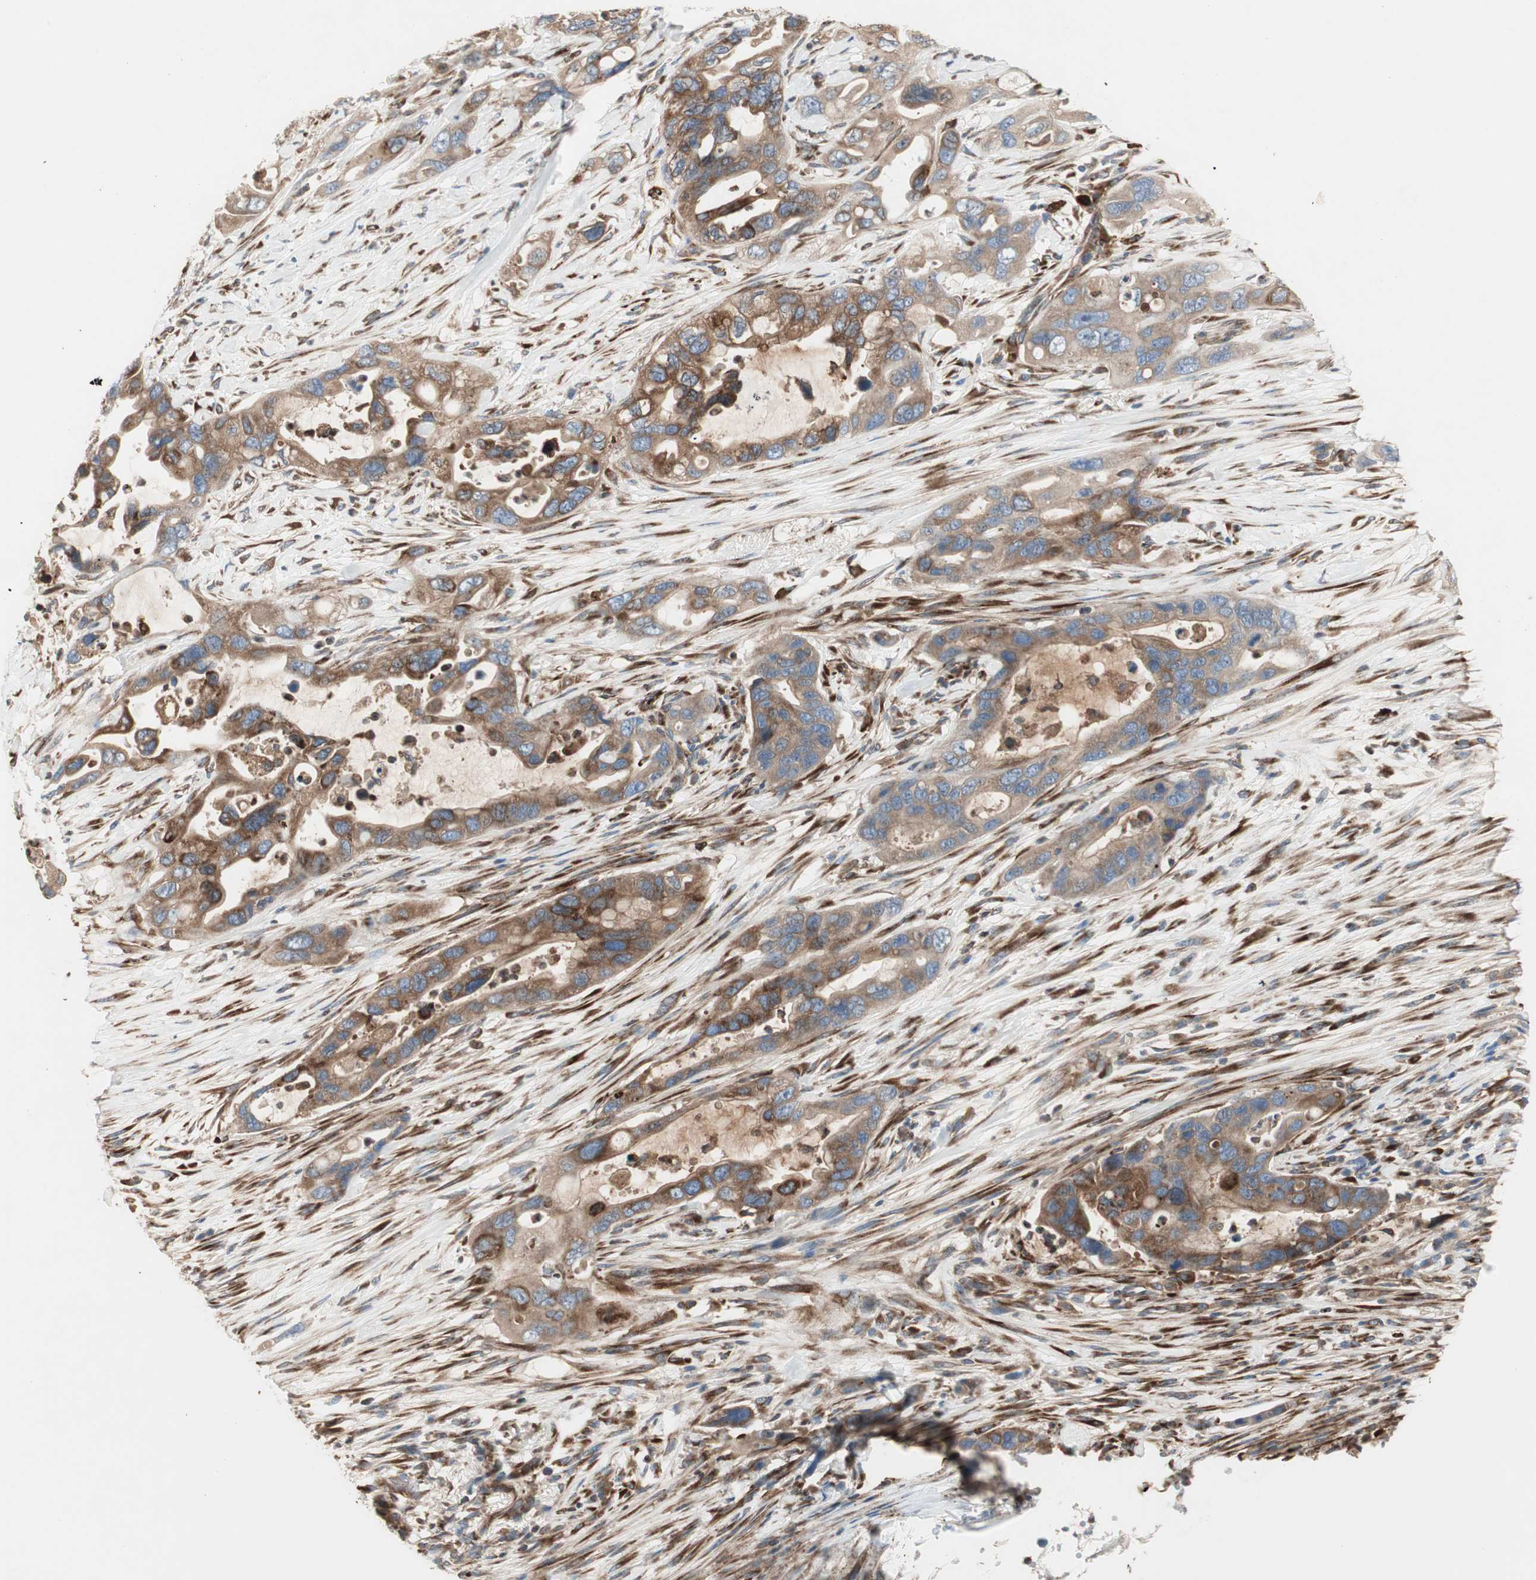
{"staining": {"intensity": "moderate", "quantity": ">75%", "location": "cytoplasmic/membranous"}, "tissue": "pancreatic cancer", "cell_type": "Tumor cells", "image_type": "cancer", "snomed": [{"axis": "morphology", "description": "Adenocarcinoma, NOS"}, {"axis": "topography", "description": "Pancreas"}], "caption": "Immunohistochemical staining of pancreatic cancer (adenocarcinoma) reveals medium levels of moderate cytoplasmic/membranous protein staining in about >75% of tumor cells.", "gene": "H6PD", "patient": {"sex": "female", "age": 71}}